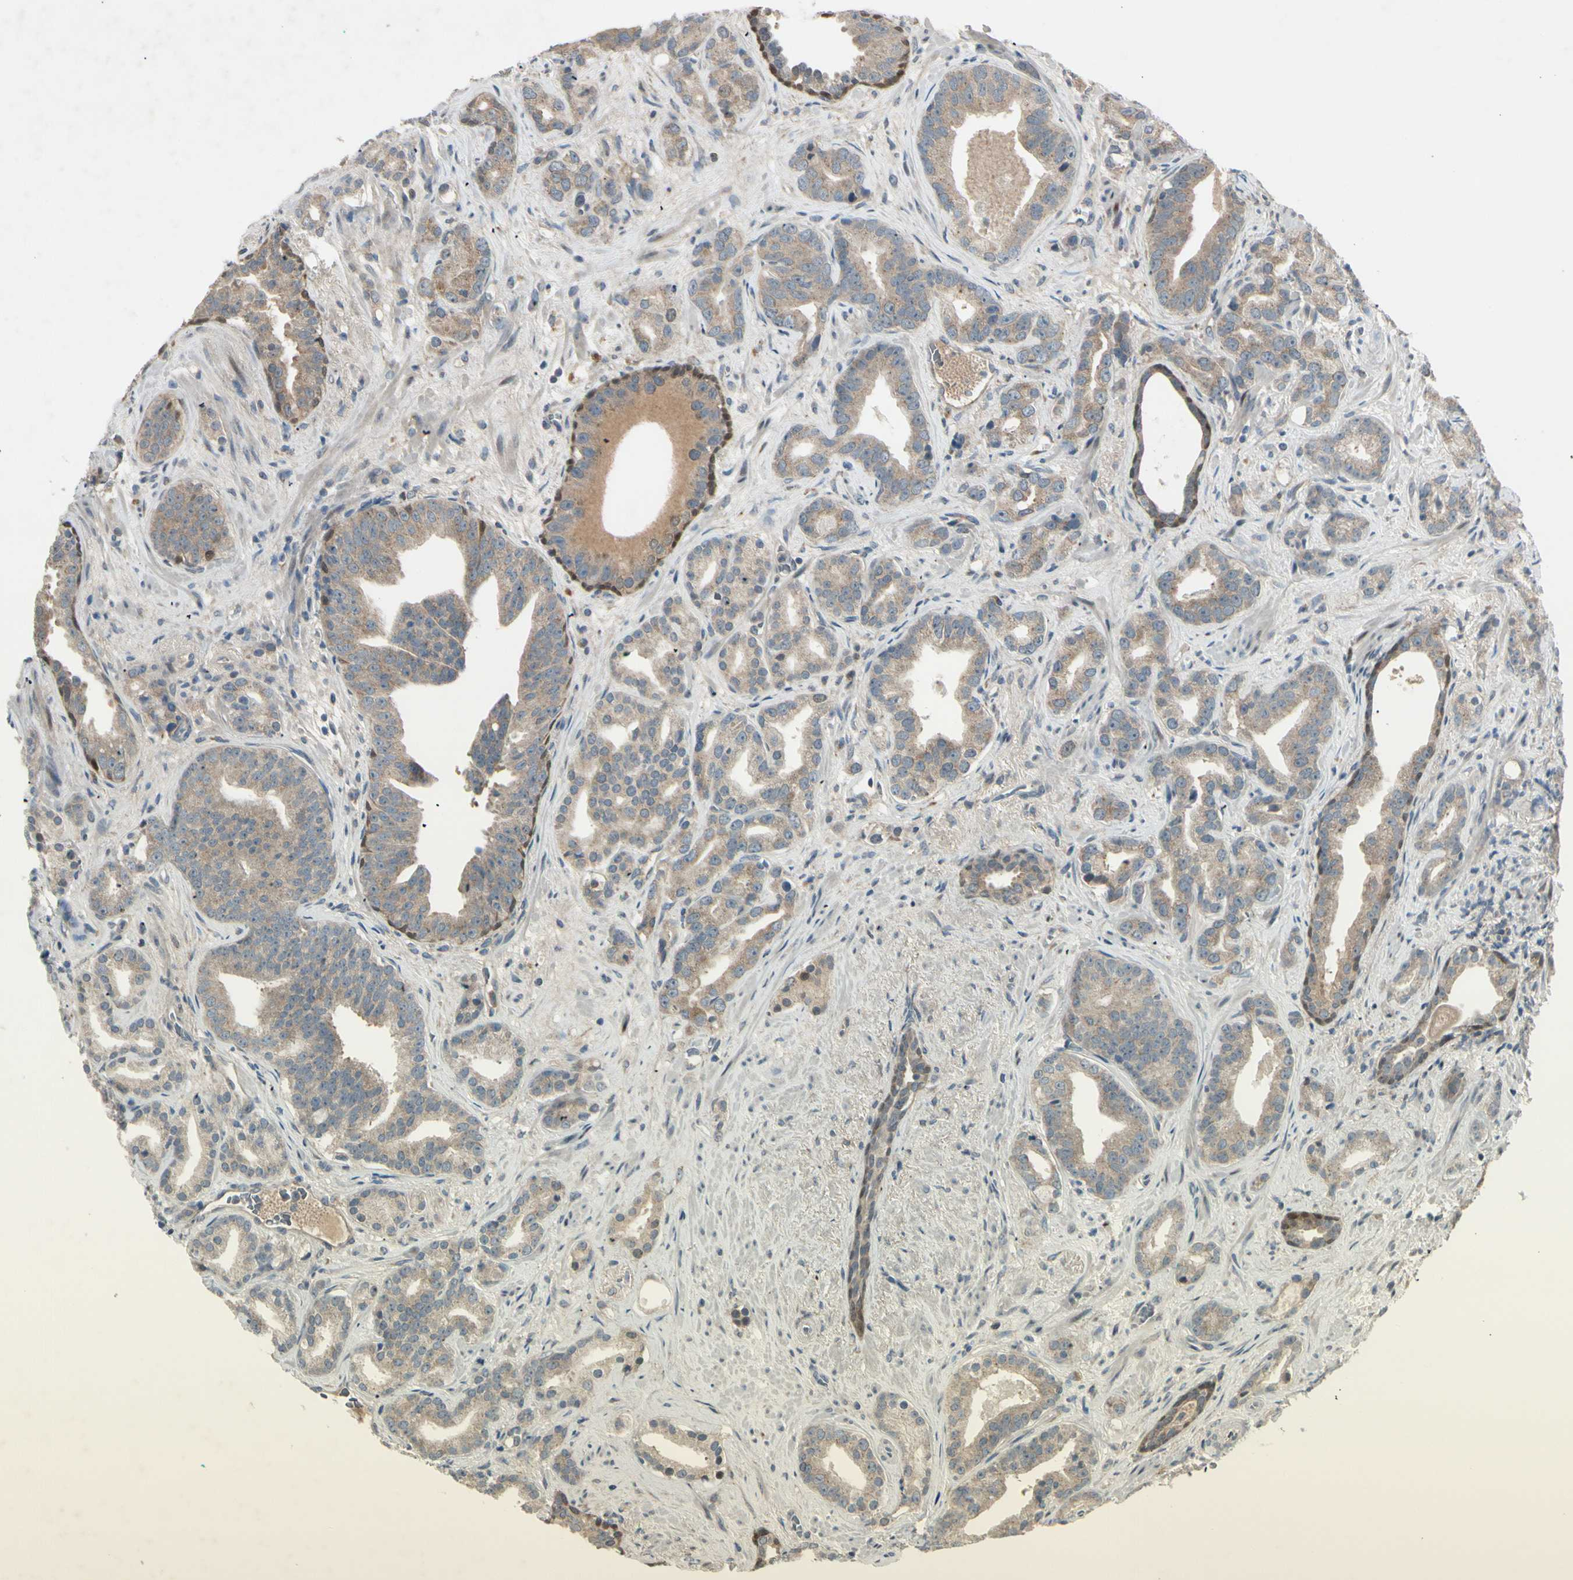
{"staining": {"intensity": "moderate", "quantity": "25%-75%", "location": "cytoplasmic/membranous"}, "tissue": "prostate cancer", "cell_type": "Tumor cells", "image_type": "cancer", "snomed": [{"axis": "morphology", "description": "Adenocarcinoma, Low grade"}, {"axis": "topography", "description": "Prostate"}], "caption": "IHC photomicrograph of neoplastic tissue: human prostate adenocarcinoma (low-grade) stained using IHC exhibits medium levels of moderate protein expression localized specifically in the cytoplasmic/membranous of tumor cells, appearing as a cytoplasmic/membranous brown color.", "gene": "FHDC1", "patient": {"sex": "male", "age": 63}}